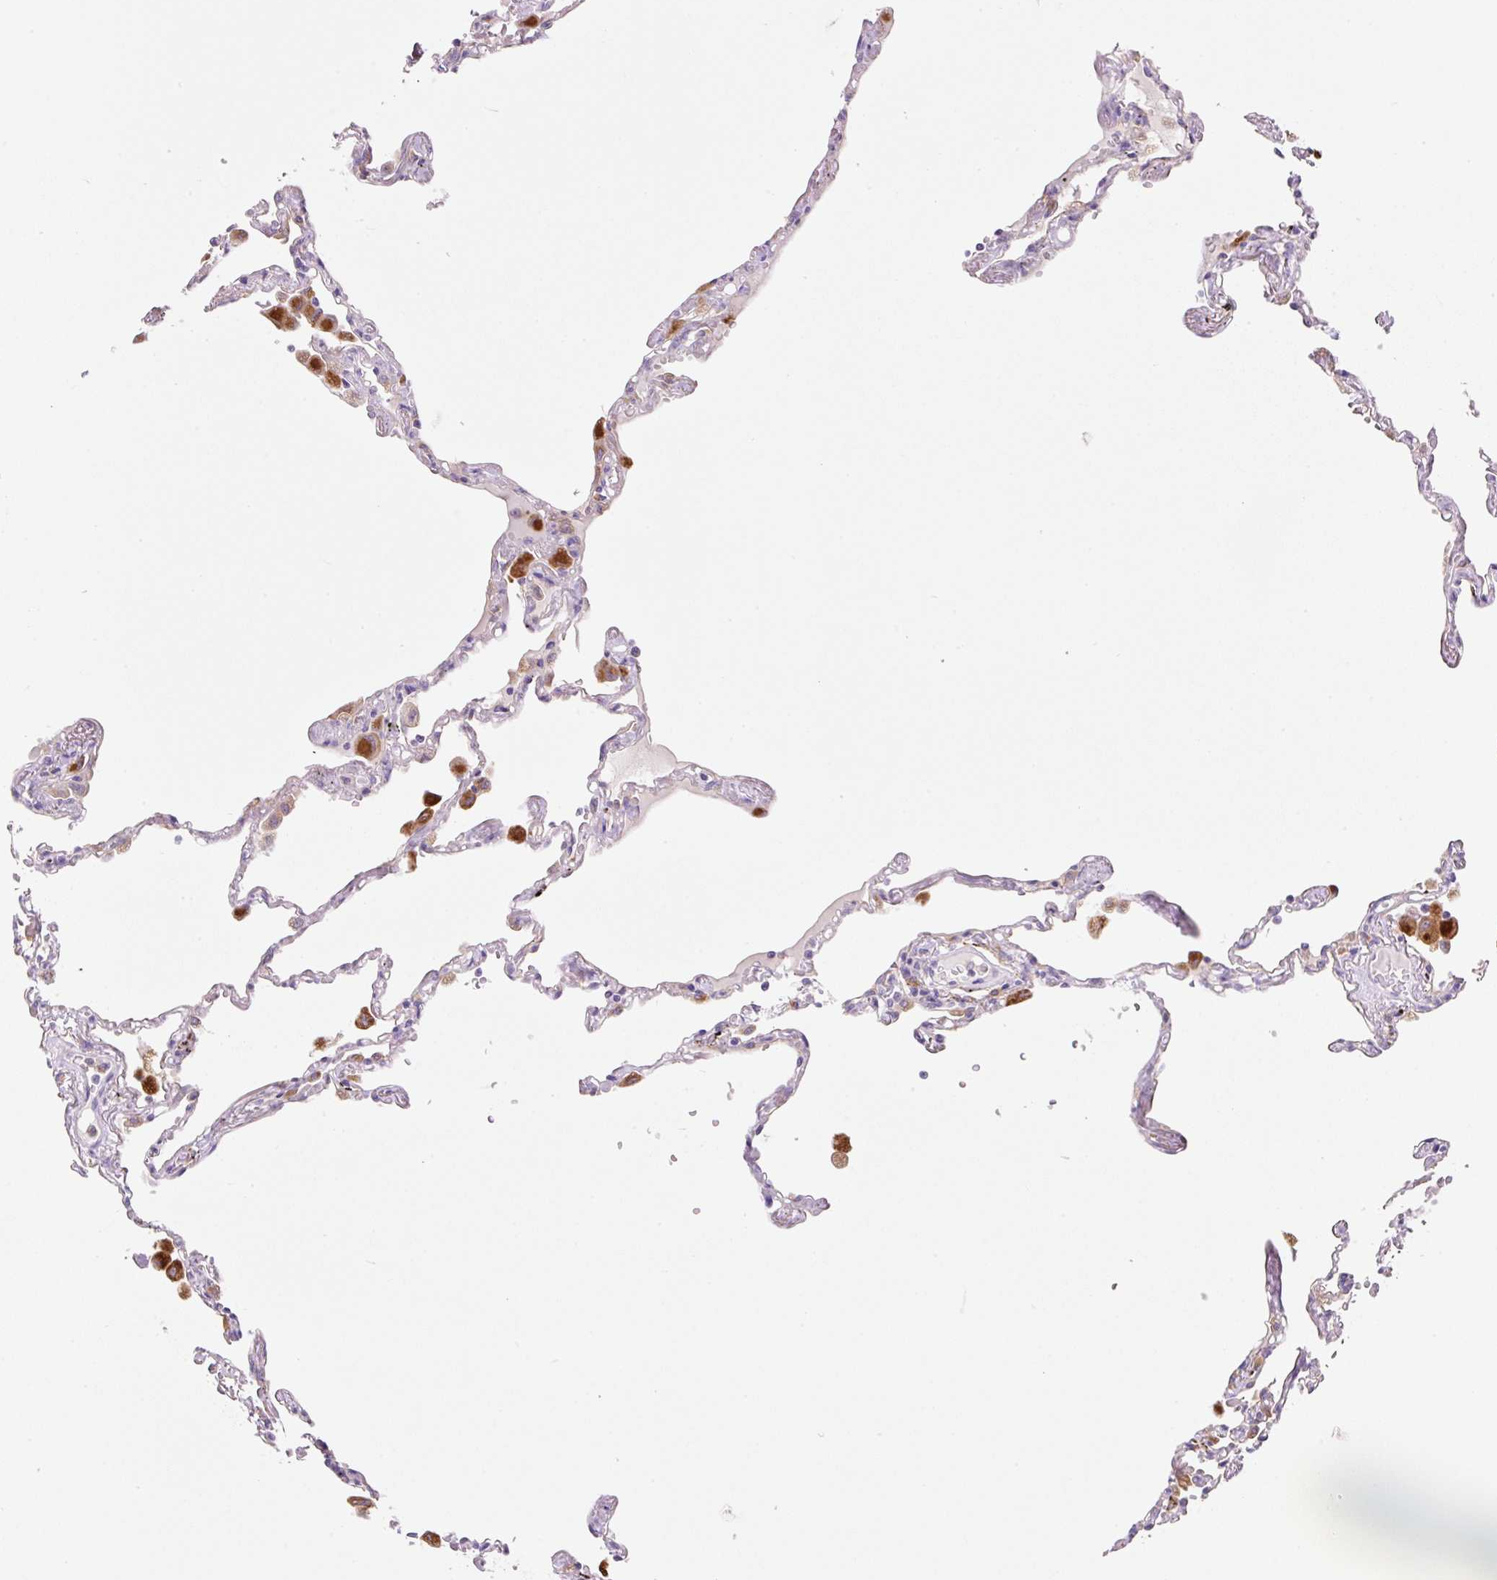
{"staining": {"intensity": "negative", "quantity": "none", "location": "none"}, "tissue": "lung", "cell_type": "Alveolar cells", "image_type": "normal", "snomed": [{"axis": "morphology", "description": "Normal tissue, NOS"}, {"axis": "topography", "description": "Lung"}], "caption": "Benign lung was stained to show a protein in brown. There is no significant expression in alveolar cells. (Brightfield microscopy of DAB (3,3'-diaminobenzidine) immunohistochemistry at high magnification).", "gene": "CEBPZOS", "patient": {"sex": "female", "age": 67}}